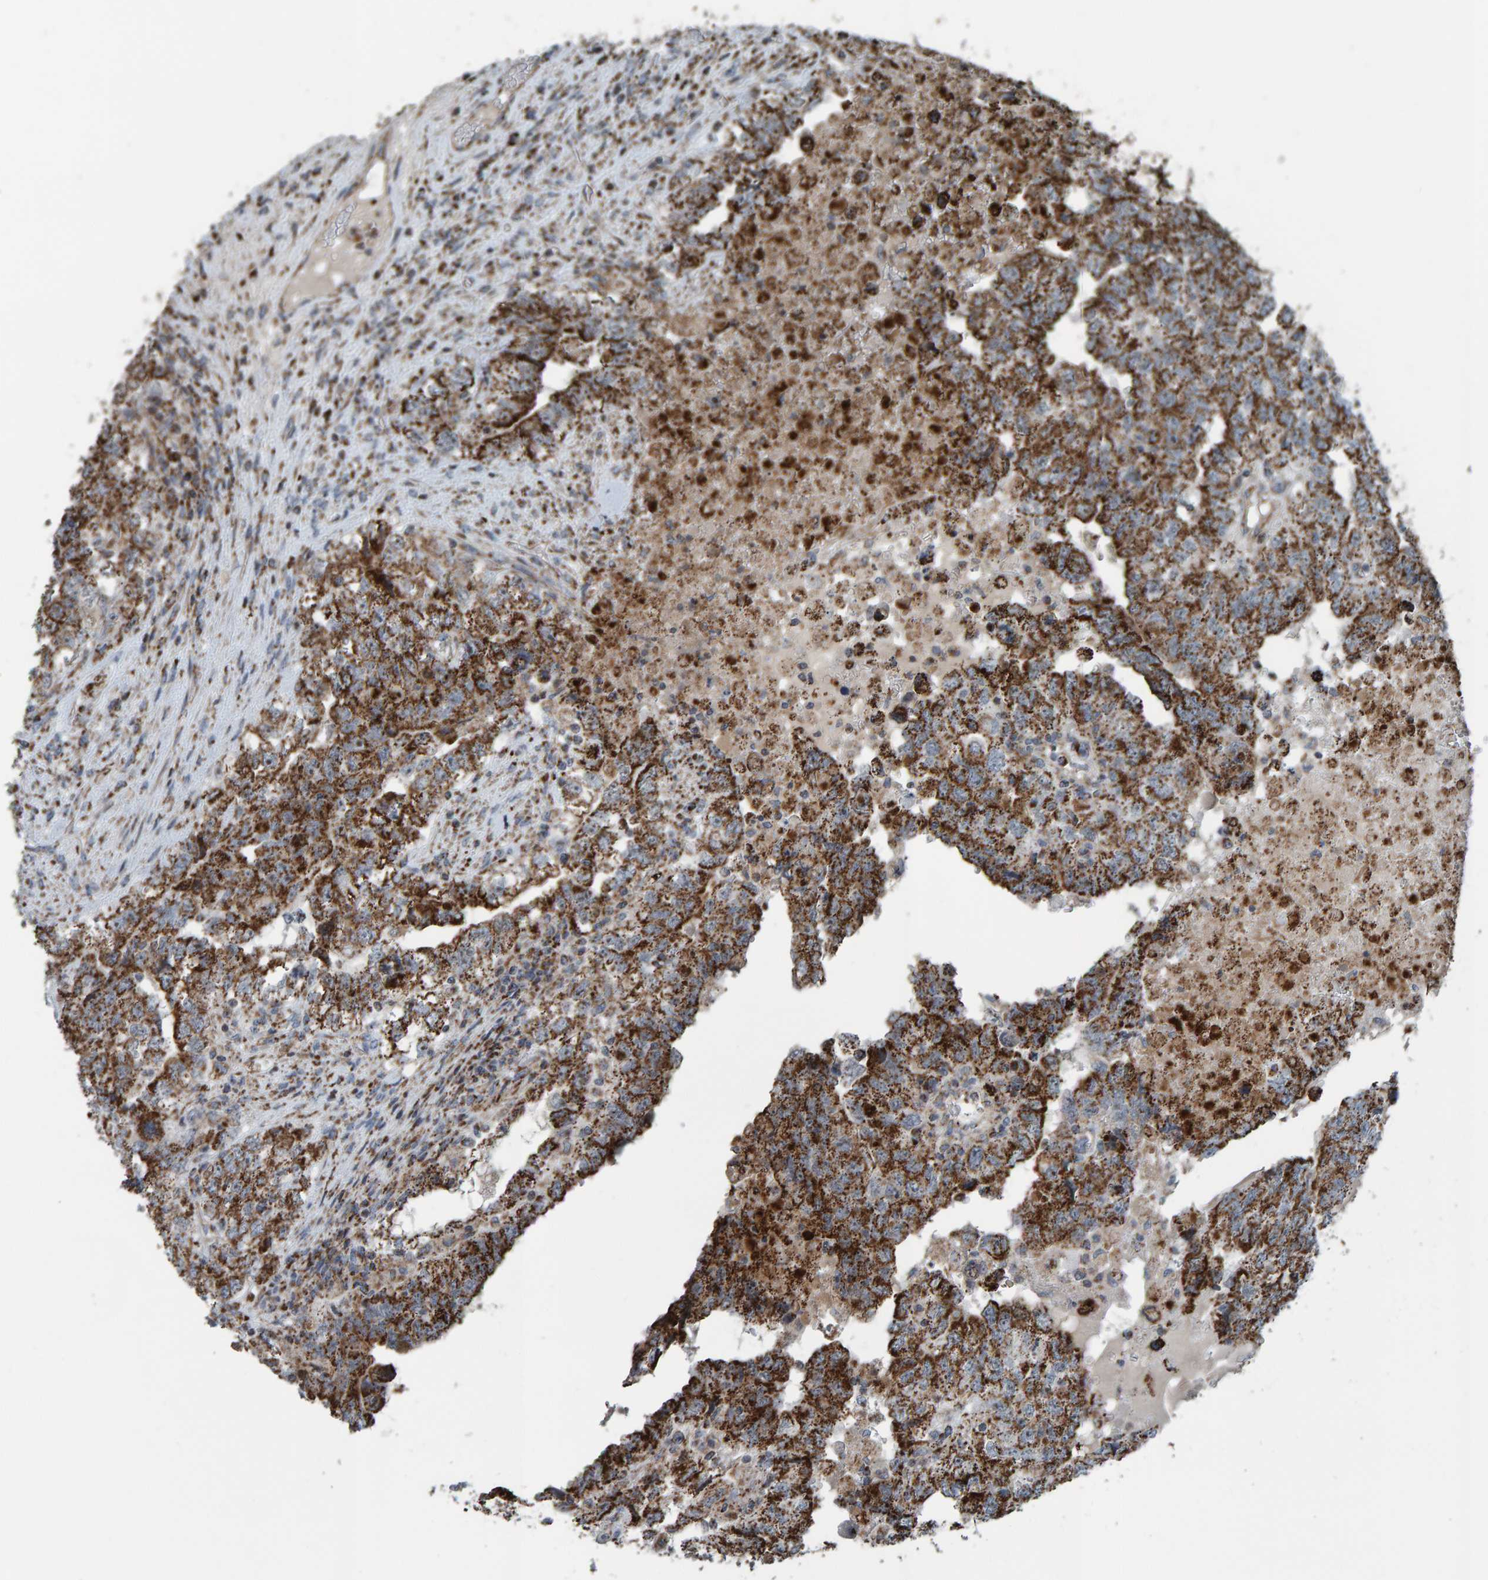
{"staining": {"intensity": "strong", "quantity": "25%-75%", "location": "cytoplasmic/membranous"}, "tissue": "testis cancer", "cell_type": "Tumor cells", "image_type": "cancer", "snomed": [{"axis": "morphology", "description": "Carcinoma, Embryonal, NOS"}, {"axis": "topography", "description": "Testis"}], "caption": "Human embryonal carcinoma (testis) stained with a protein marker displays strong staining in tumor cells.", "gene": "ZNF48", "patient": {"sex": "male", "age": 36}}